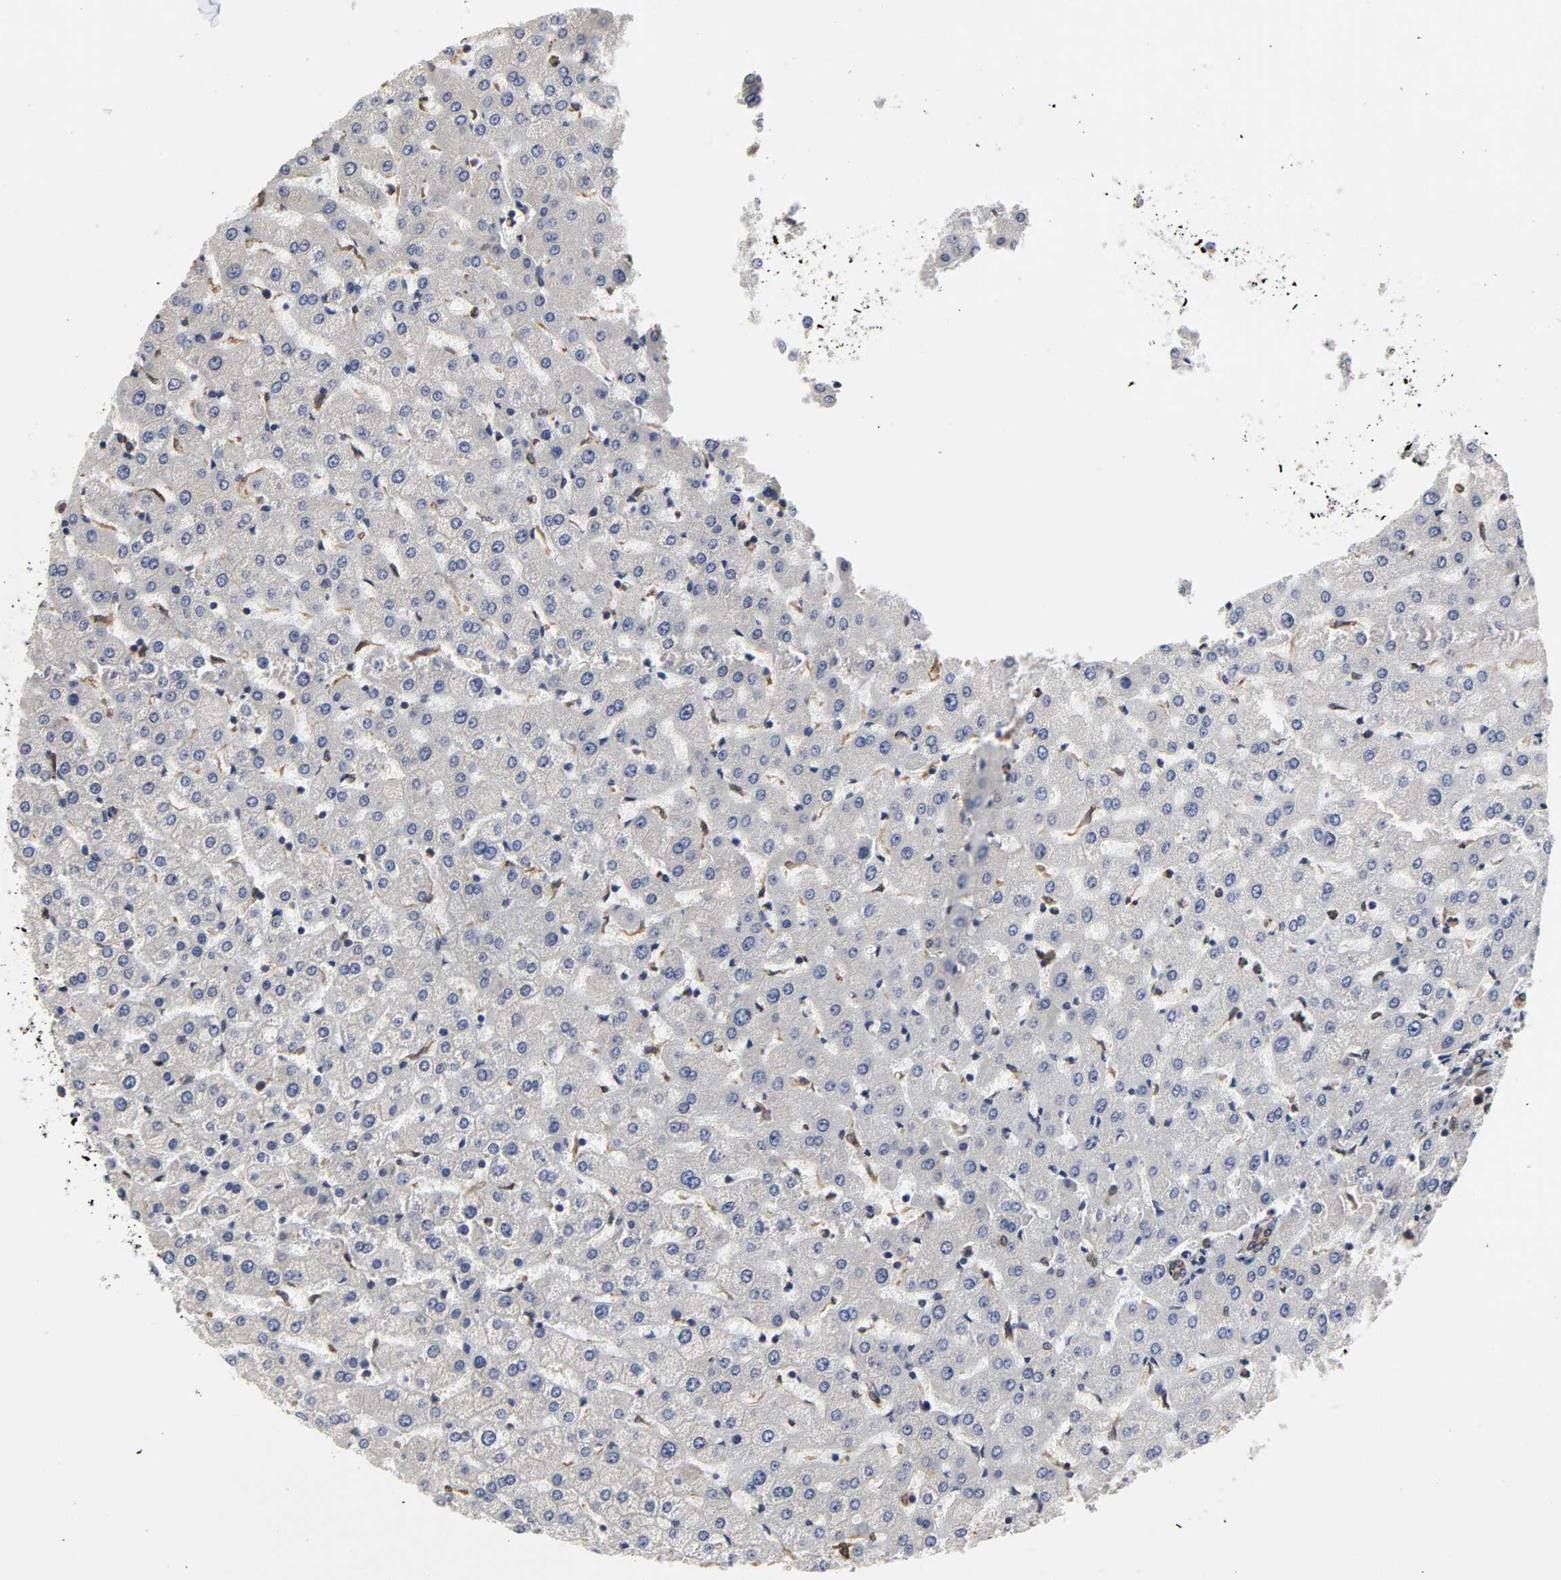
{"staining": {"intensity": "strong", "quantity": ">75%", "location": "cytoplasmic/membranous"}, "tissue": "liver", "cell_type": "Cholangiocytes", "image_type": "normal", "snomed": [{"axis": "morphology", "description": "Normal tissue, NOS"}, {"axis": "morphology", "description": "Fibrosis, NOS"}, {"axis": "topography", "description": "Liver"}], "caption": "Protein expression analysis of benign human liver reveals strong cytoplasmic/membranous staining in about >75% of cholangiocytes.", "gene": "HCK", "patient": {"sex": "female", "age": 29}}